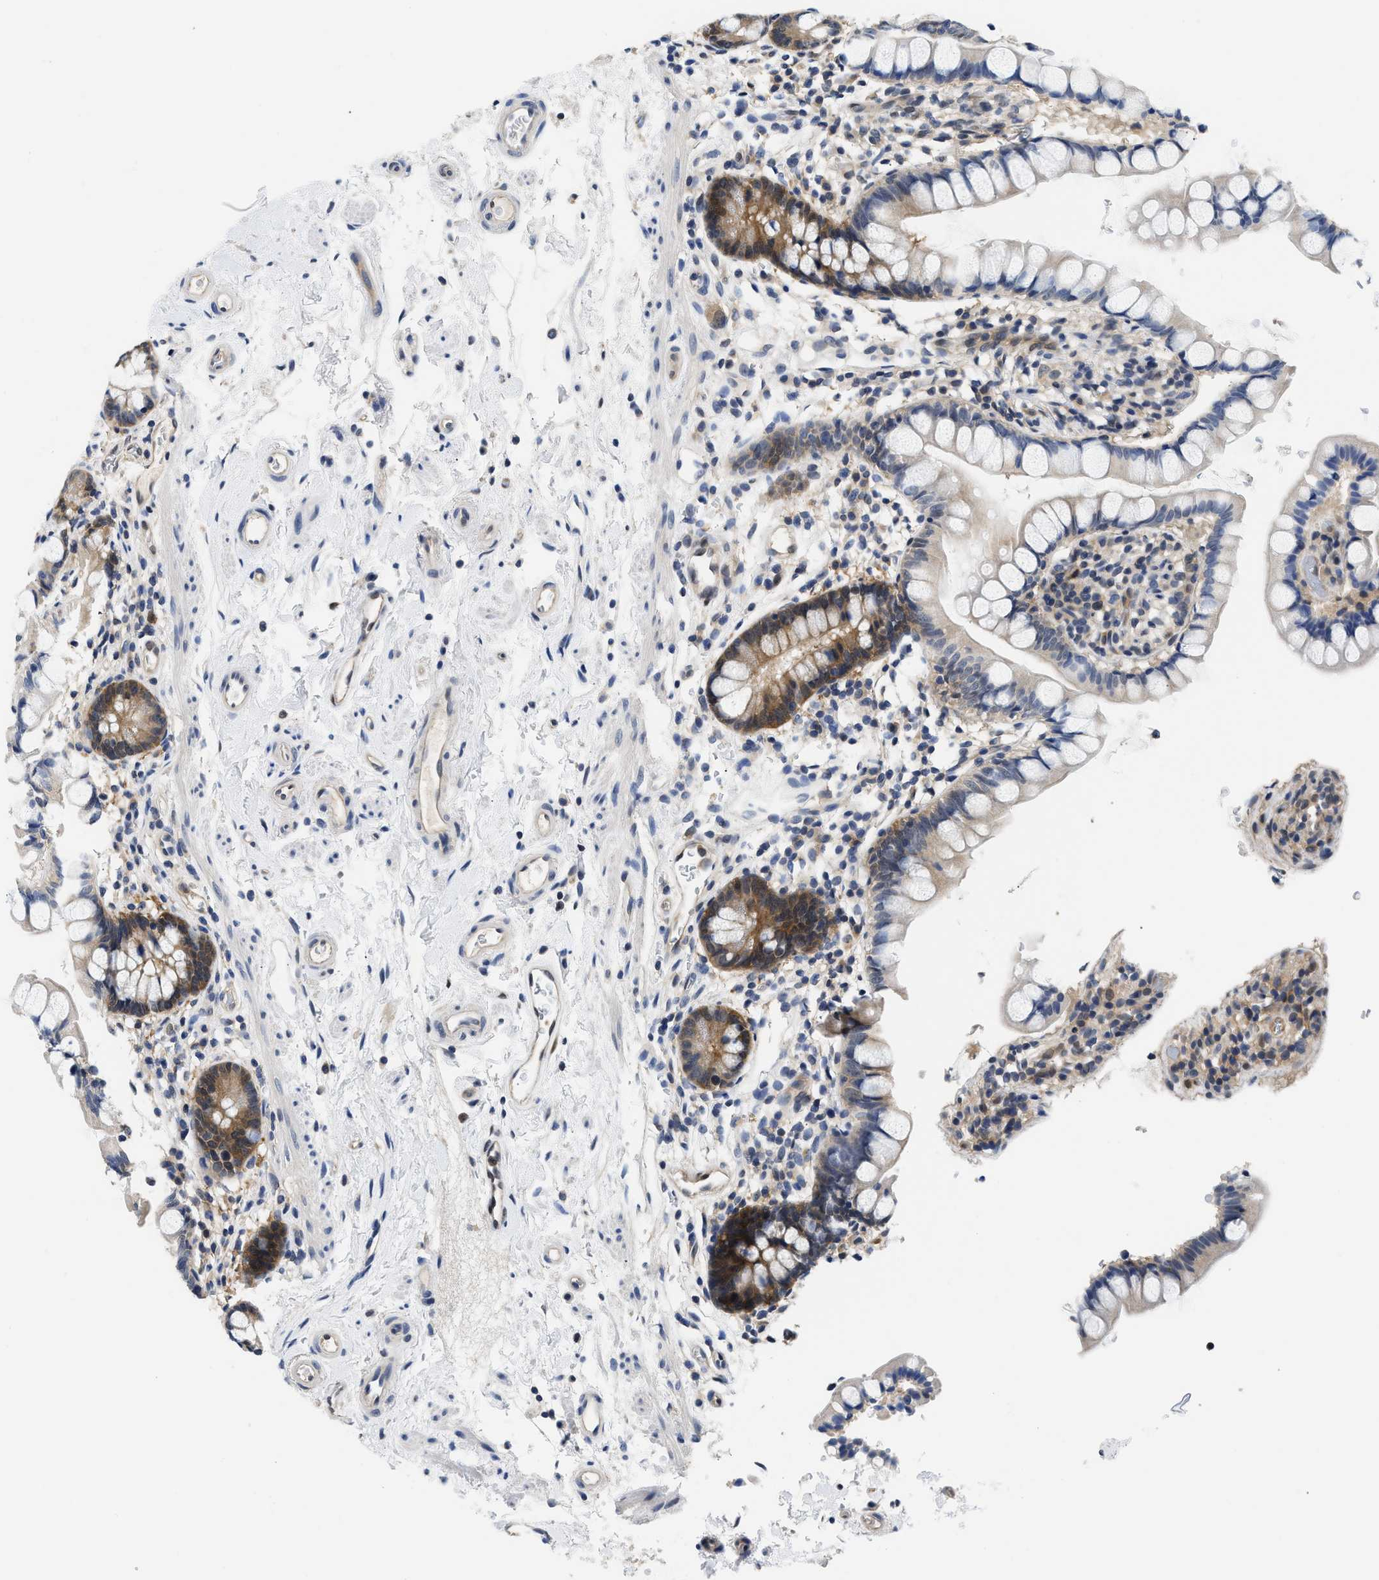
{"staining": {"intensity": "moderate", "quantity": "25%-75%", "location": "cytoplasmic/membranous,nuclear"}, "tissue": "small intestine", "cell_type": "Glandular cells", "image_type": "normal", "snomed": [{"axis": "morphology", "description": "Normal tissue, NOS"}, {"axis": "topography", "description": "Small intestine"}], "caption": "Human small intestine stained for a protein (brown) shows moderate cytoplasmic/membranous,nuclear positive positivity in approximately 25%-75% of glandular cells.", "gene": "XPO5", "patient": {"sex": "female", "age": 84}}